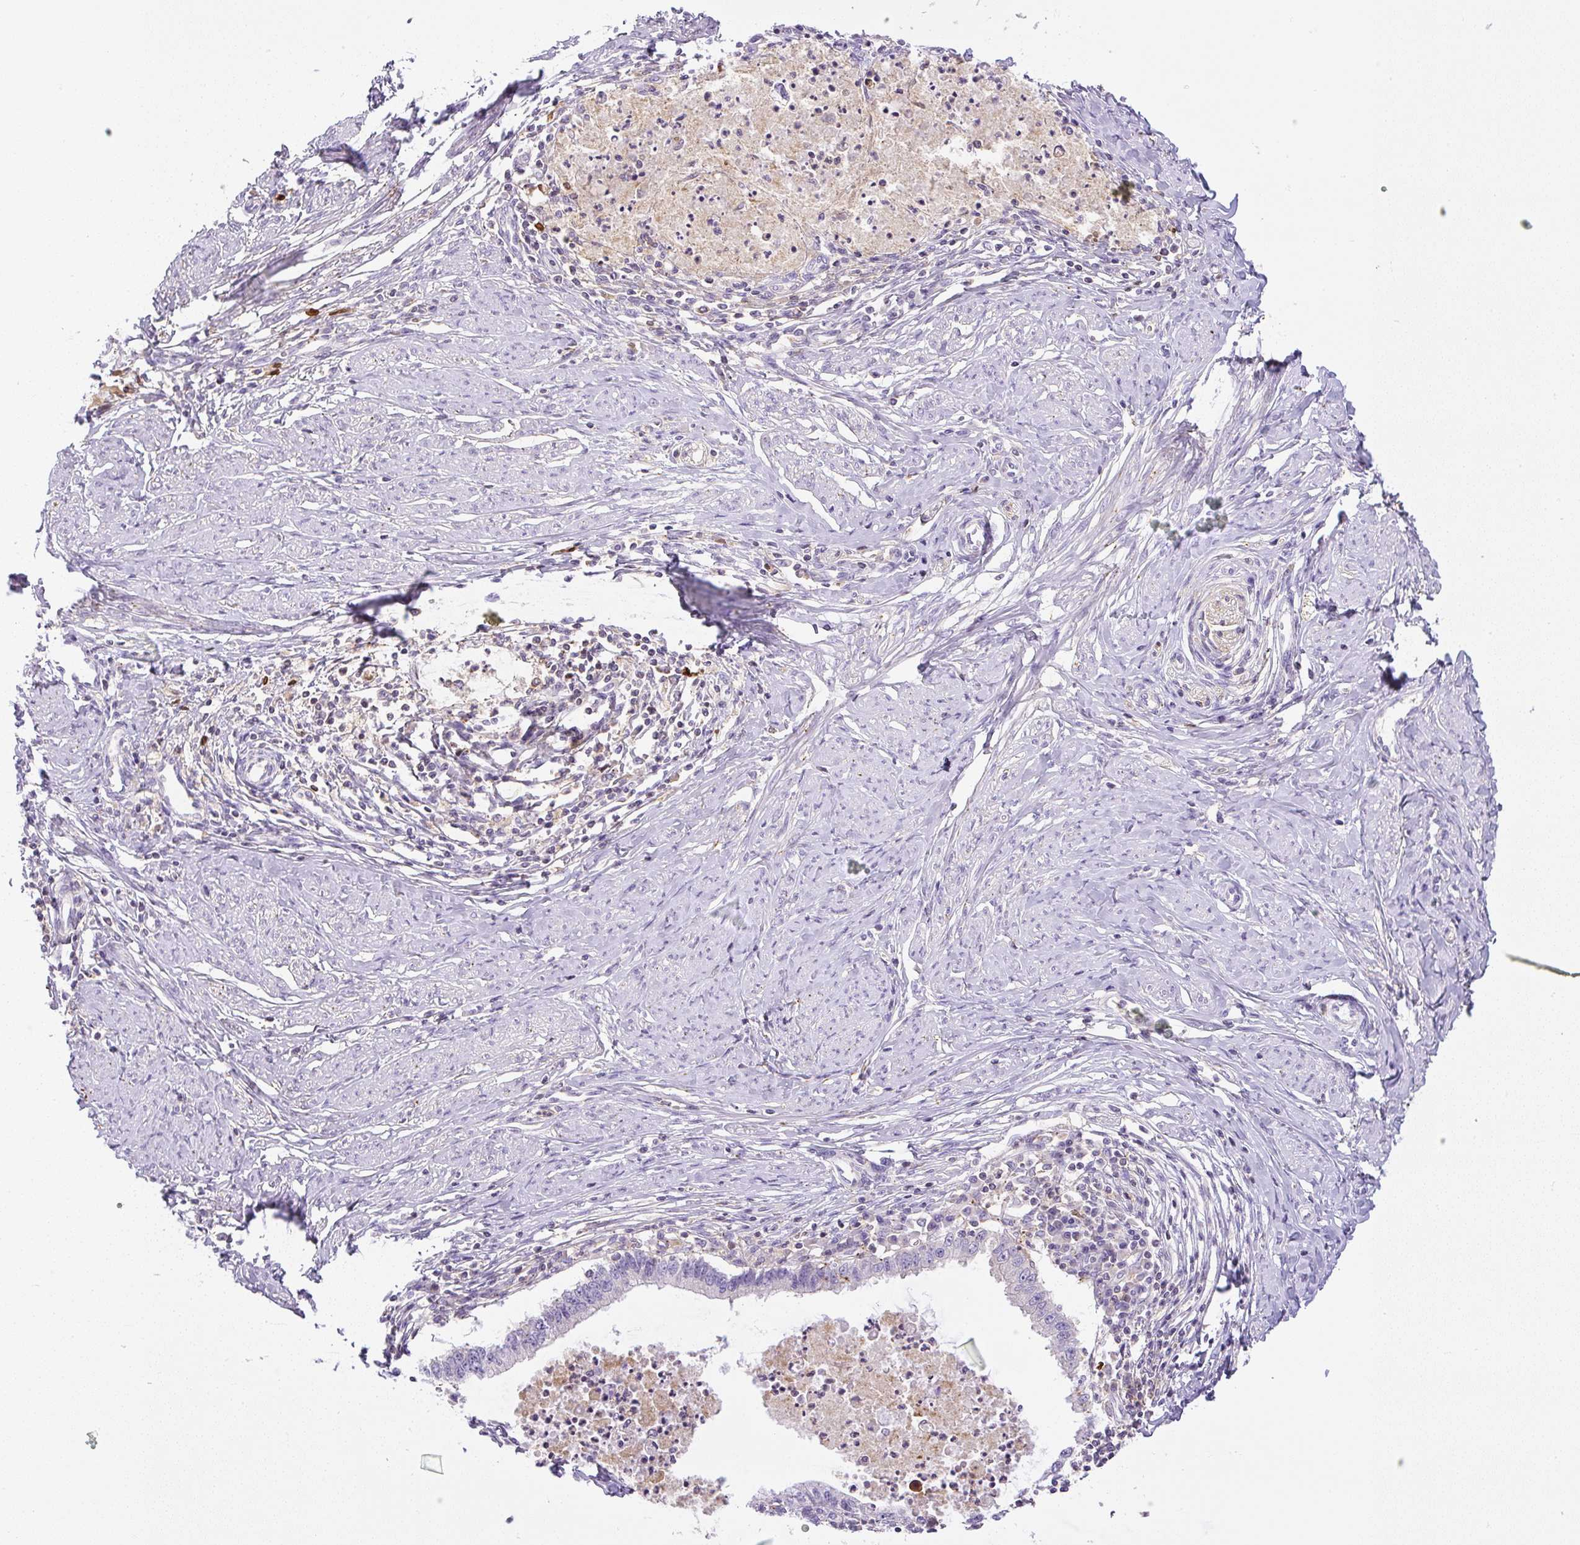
{"staining": {"intensity": "negative", "quantity": "none", "location": "none"}, "tissue": "cervical cancer", "cell_type": "Tumor cells", "image_type": "cancer", "snomed": [{"axis": "morphology", "description": "Adenocarcinoma, NOS"}, {"axis": "topography", "description": "Cervix"}], "caption": "This is an IHC image of cervical adenocarcinoma. There is no positivity in tumor cells.", "gene": "PIP5KL1", "patient": {"sex": "female", "age": 36}}